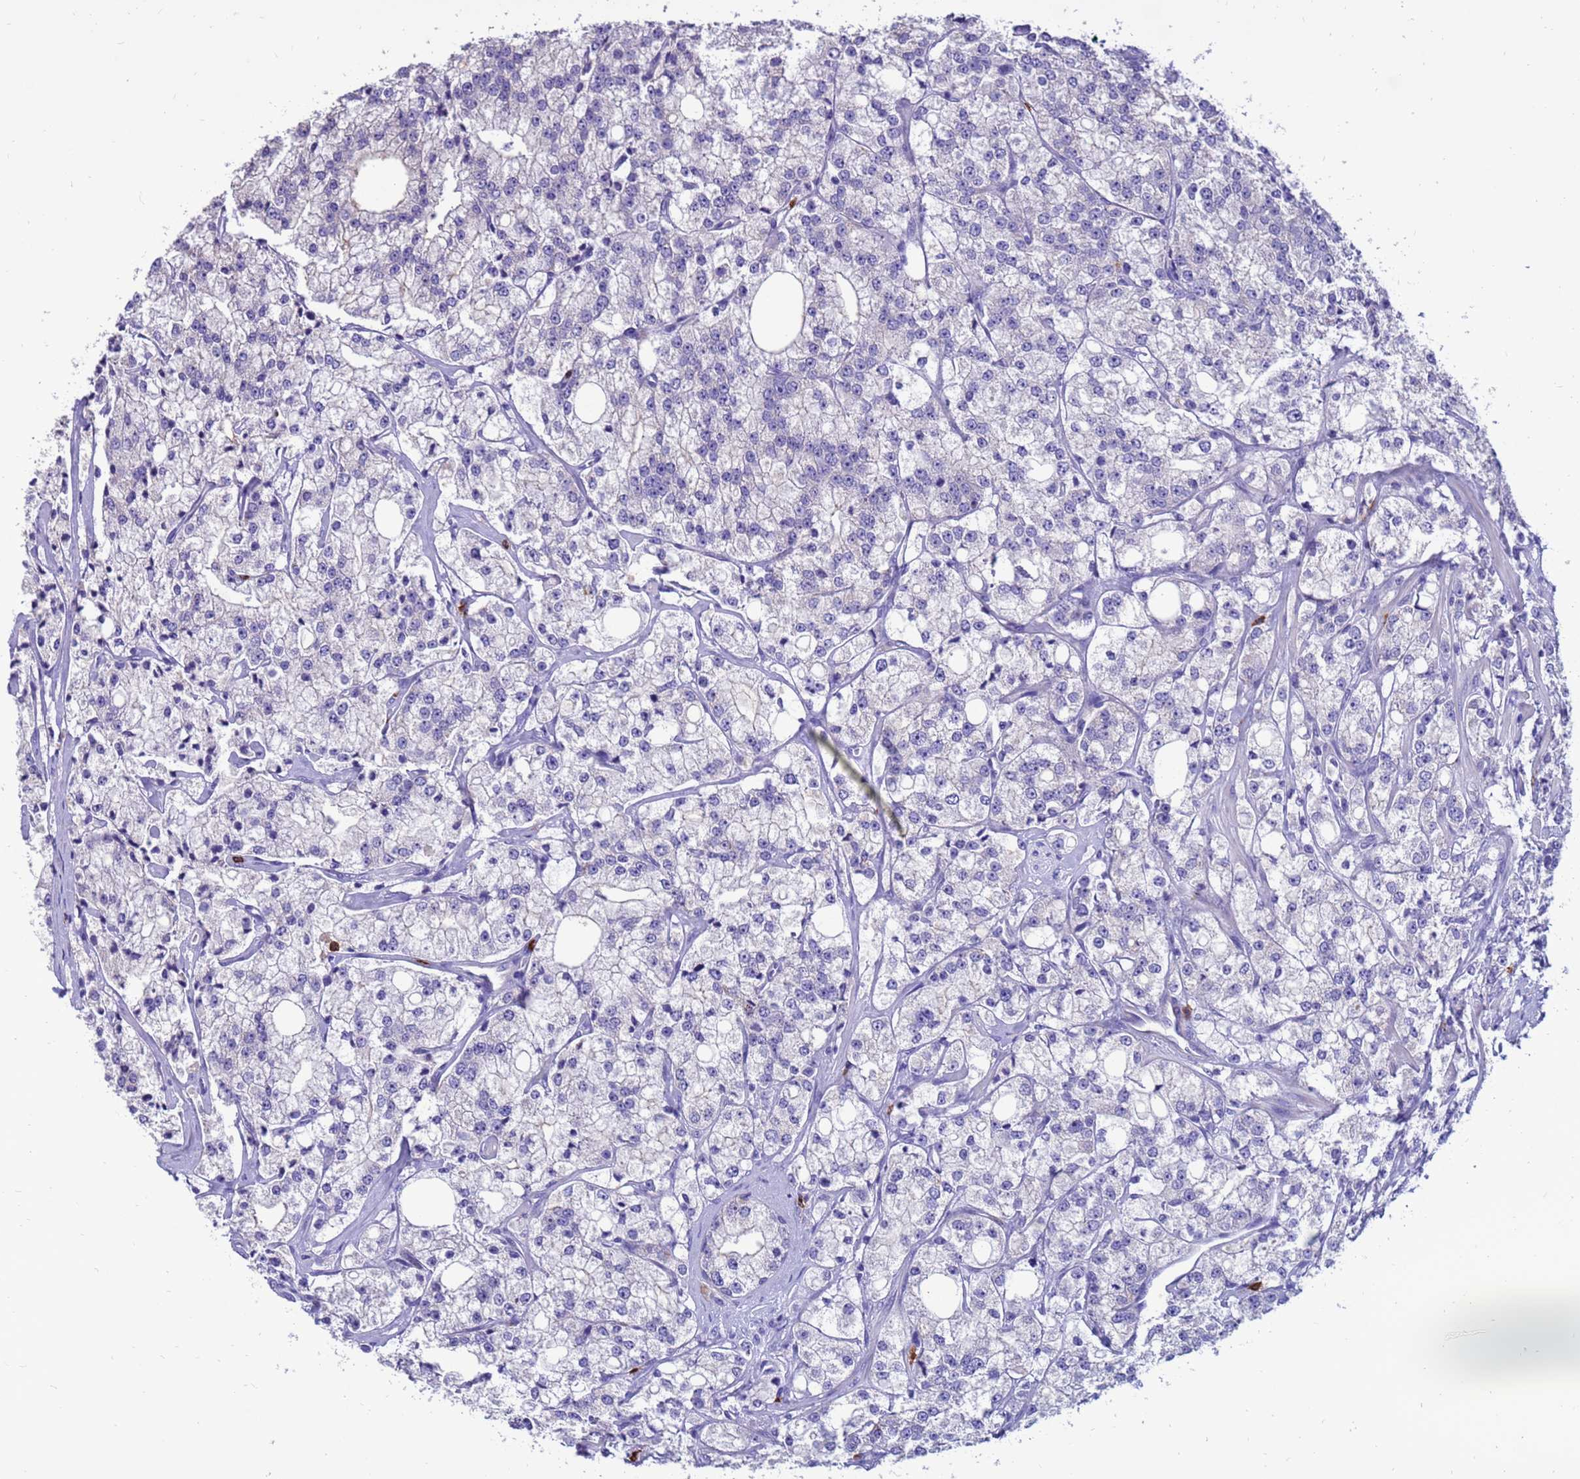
{"staining": {"intensity": "negative", "quantity": "none", "location": "none"}, "tissue": "prostate cancer", "cell_type": "Tumor cells", "image_type": "cancer", "snomed": [{"axis": "morphology", "description": "Adenocarcinoma, High grade"}, {"axis": "topography", "description": "Prostate"}], "caption": "DAB (3,3'-diaminobenzidine) immunohistochemical staining of human prostate cancer (adenocarcinoma (high-grade)) shows no significant expression in tumor cells.", "gene": "PDE10A", "patient": {"sex": "male", "age": 64}}